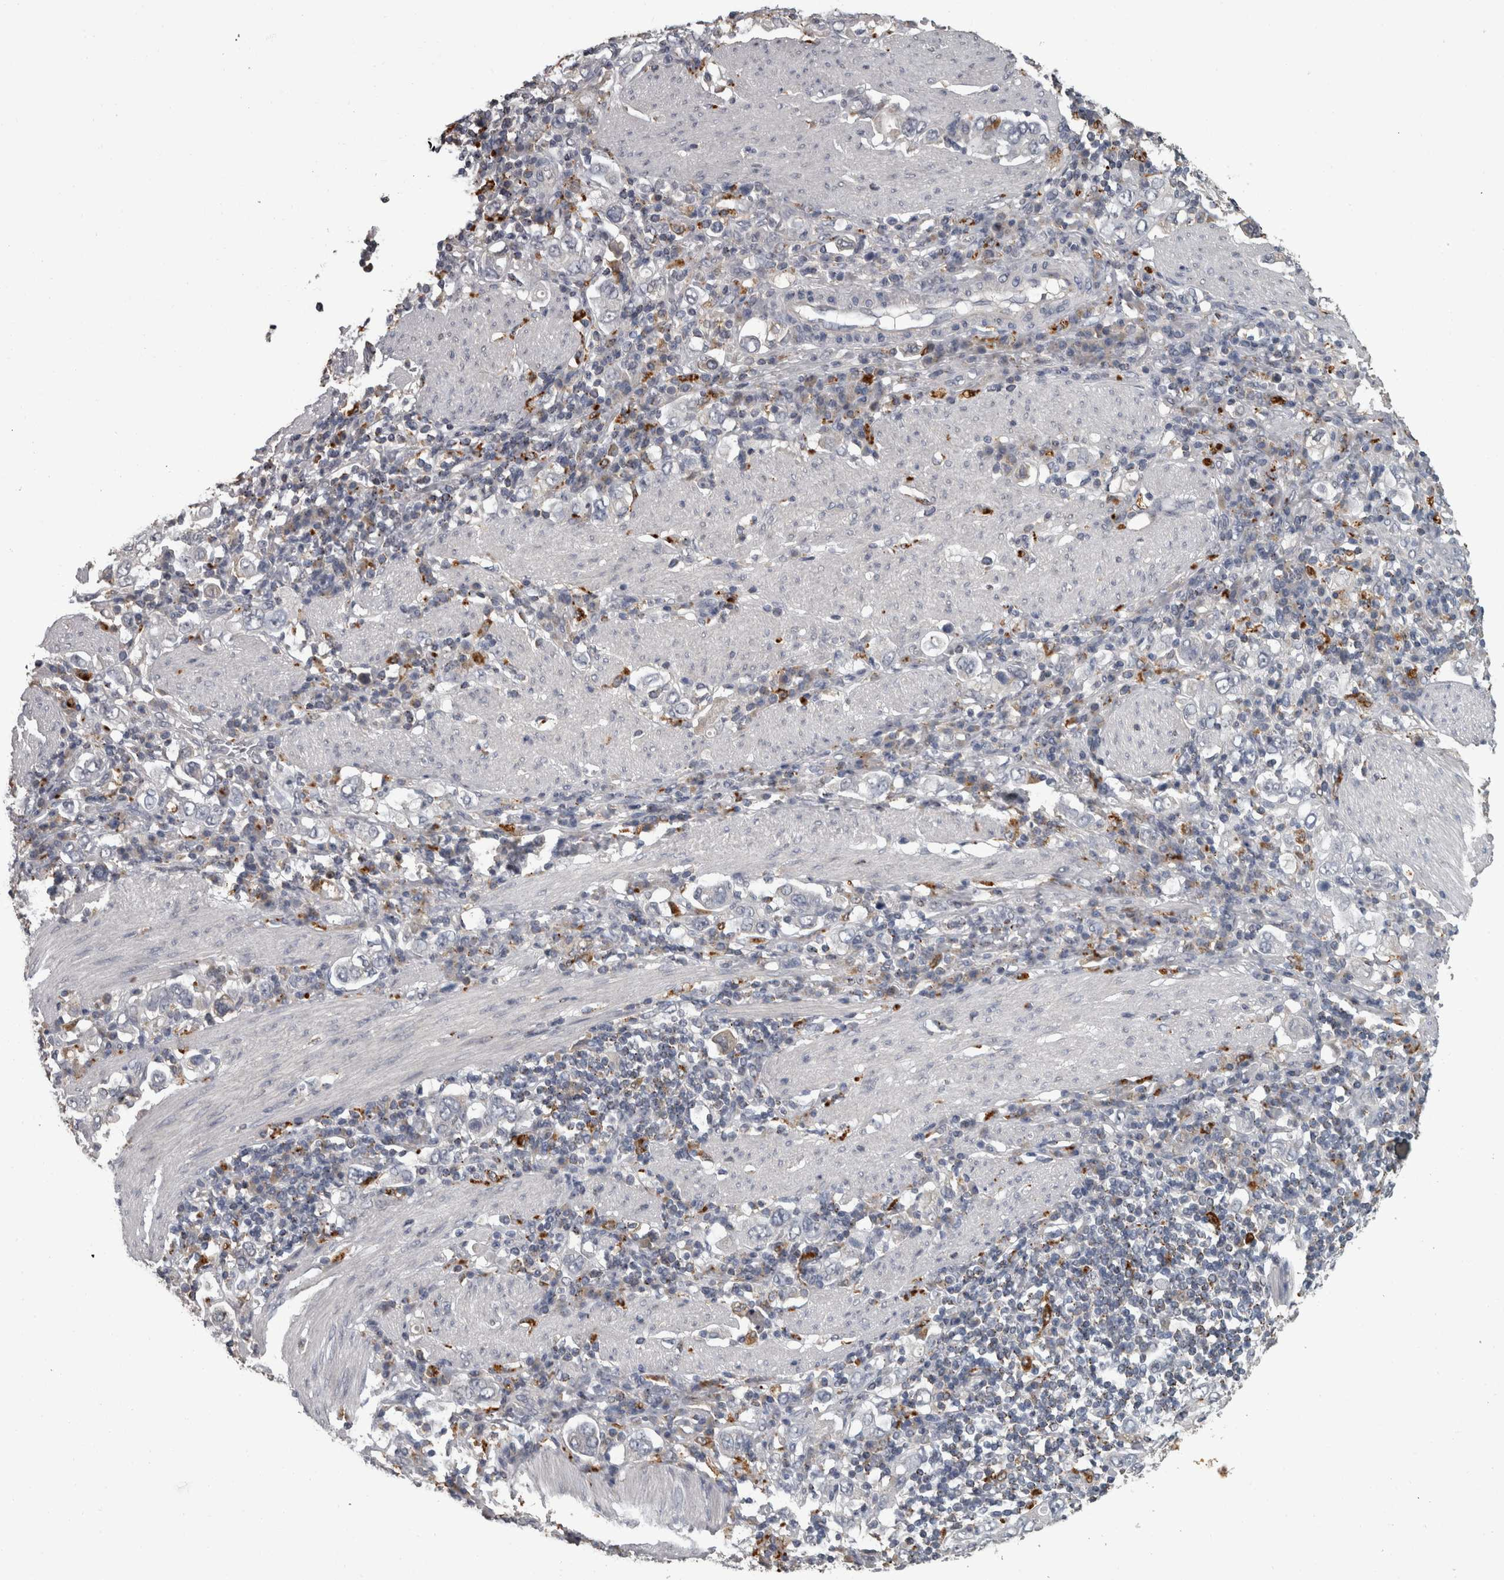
{"staining": {"intensity": "negative", "quantity": "none", "location": "none"}, "tissue": "stomach cancer", "cell_type": "Tumor cells", "image_type": "cancer", "snomed": [{"axis": "morphology", "description": "Adenocarcinoma, NOS"}, {"axis": "topography", "description": "Stomach, upper"}], "caption": "Immunohistochemical staining of stomach cancer (adenocarcinoma) shows no significant staining in tumor cells.", "gene": "NAAA", "patient": {"sex": "male", "age": 62}}